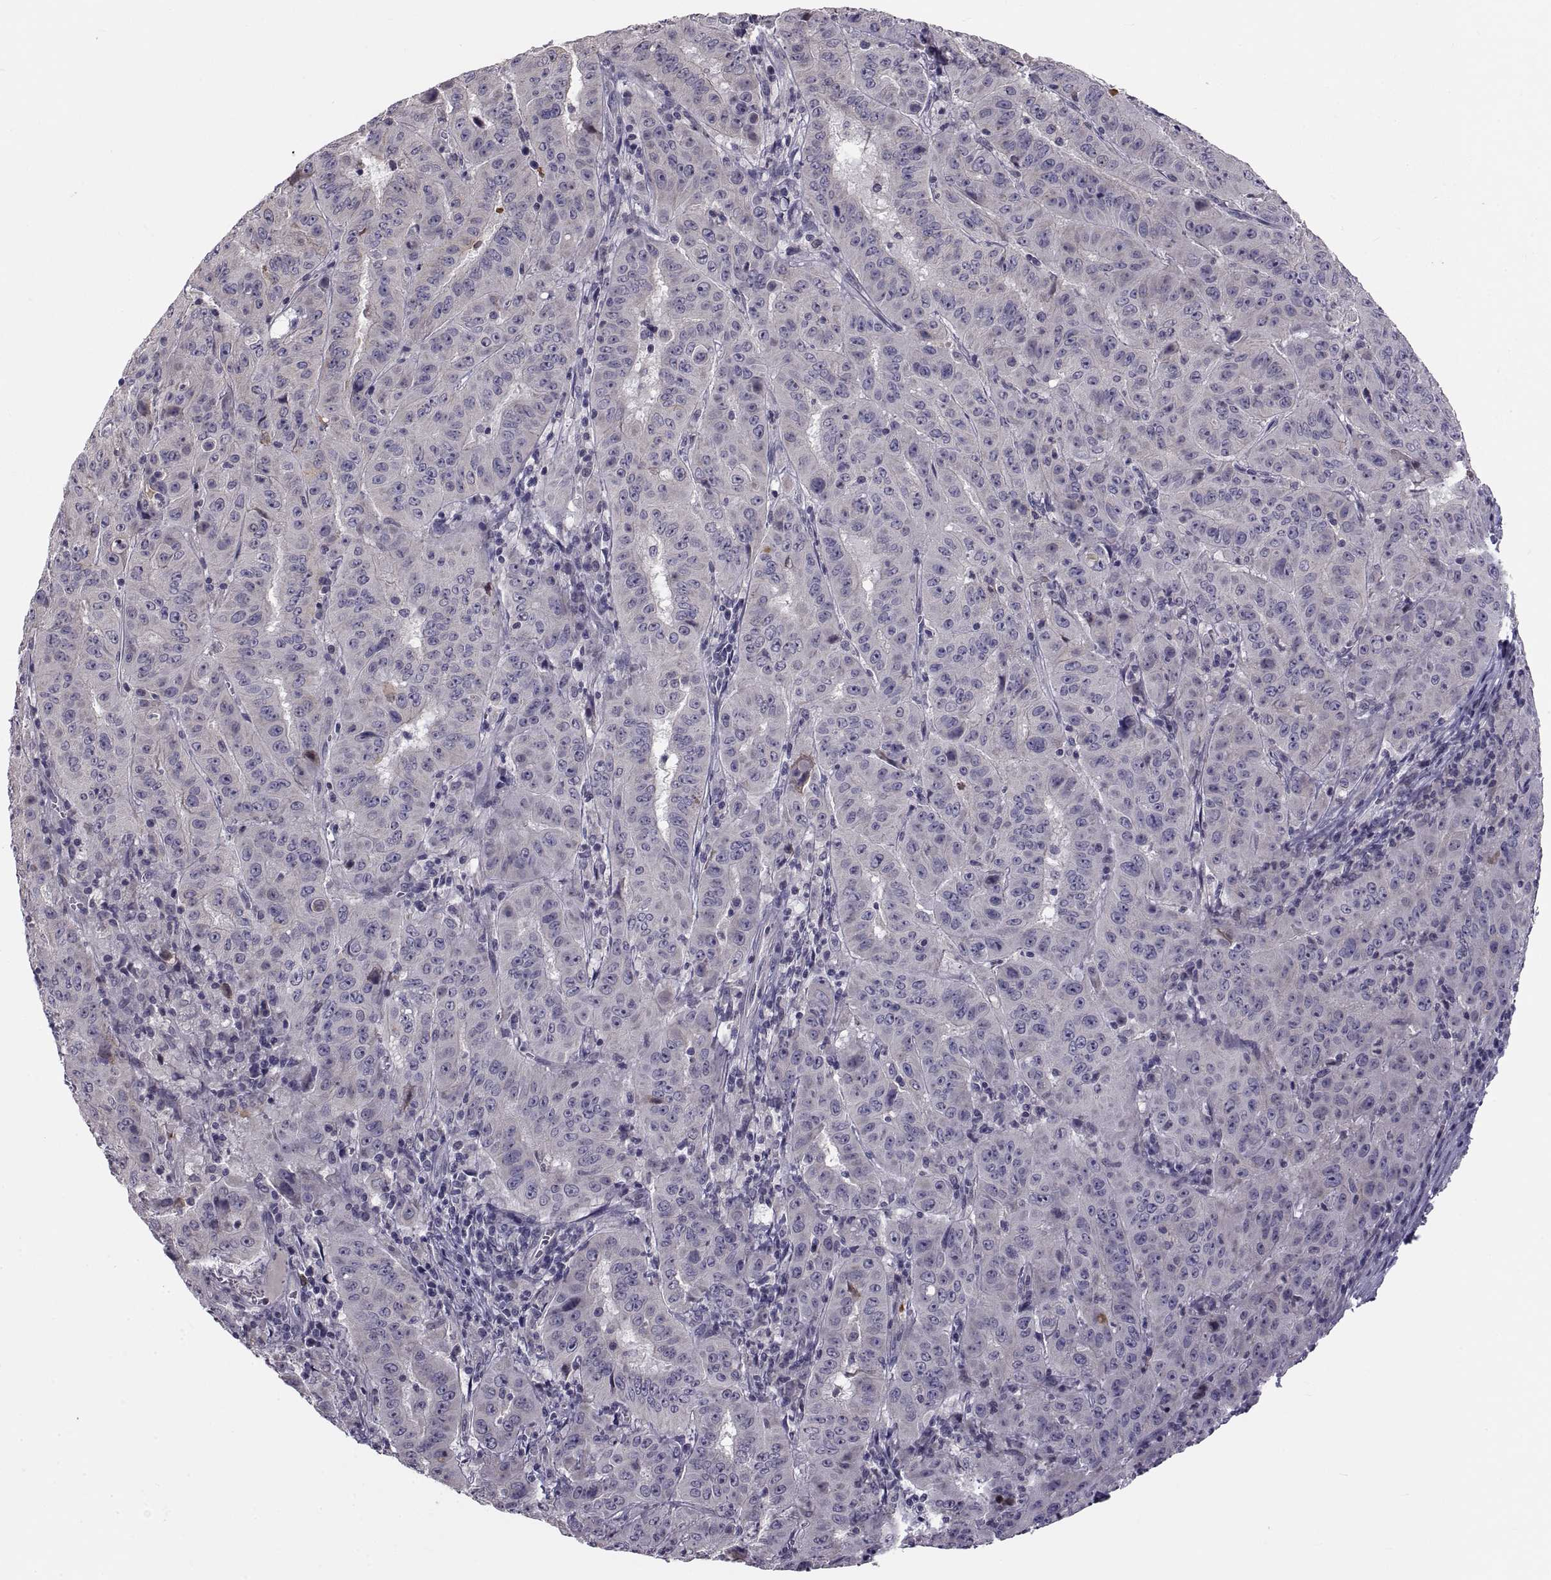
{"staining": {"intensity": "negative", "quantity": "none", "location": "none"}, "tissue": "pancreatic cancer", "cell_type": "Tumor cells", "image_type": "cancer", "snomed": [{"axis": "morphology", "description": "Adenocarcinoma, NOS"}, {"axis": "topography", "description": "Pancreas"}], "caption": "A high-resolution histopathology image shows immunohistochemistry (IHC) staining of pancreatic cancer, which displays no significant positivity in tumor cells.", "gene": "NPTX2", "patient": {"sex": "male", "age": 63}}